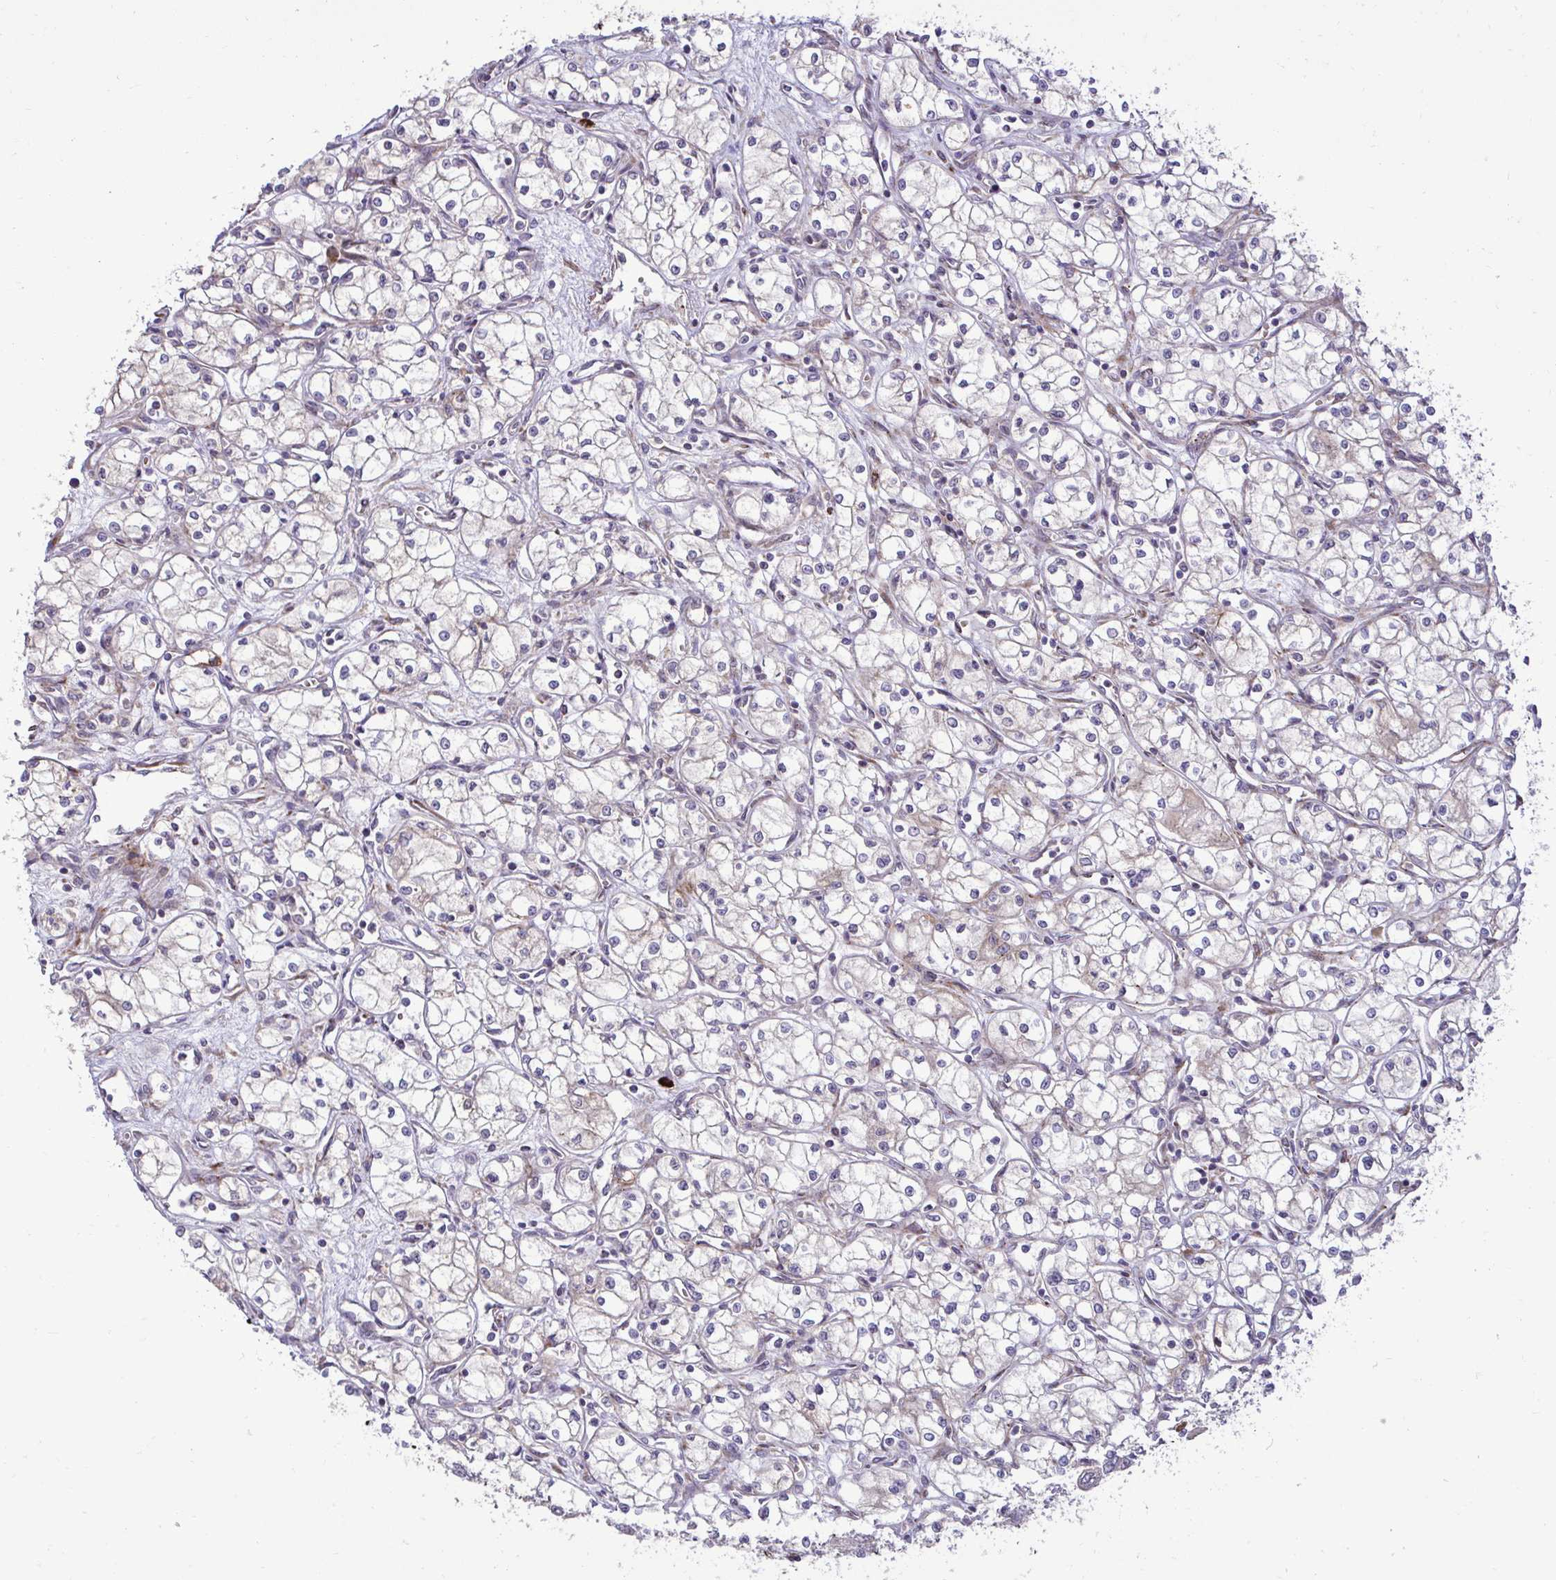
{"staining": {"intensity": "negative", "quantity": "none", "location": "none"}, "tissue": "renal cancer", "cell_type": "Tumor cells", "image_type": "cancer", "snomed": [{"axis": "morphology", "description": "Normal tissue, NOS"}, {"axis": "morphology", "description": "Adenocarcinoma, NOS"}, {"axis": "topography", "description": "Kidney"}], "caption": "Tumor cells show no significant positivity in renal adenocarcinoma.", "gene": "LIMS1", "patient": {"sex": "male", "age": 59}}